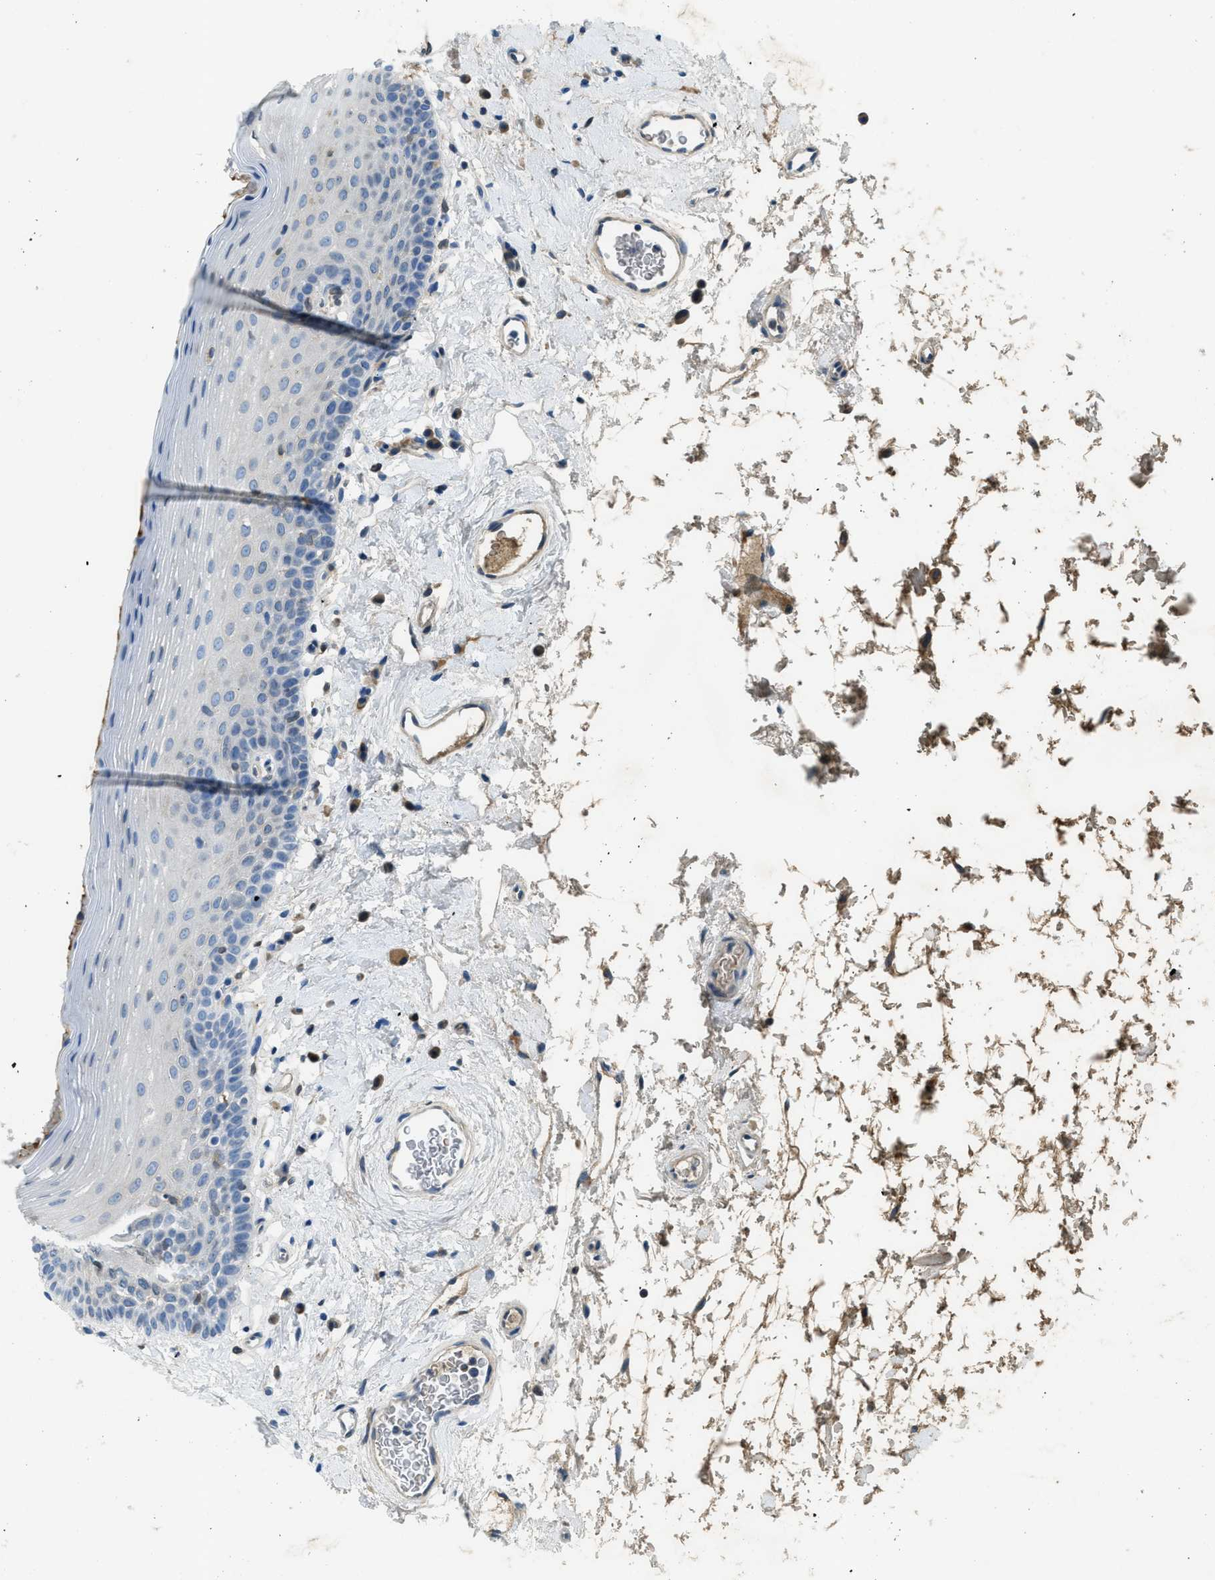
{"staining": {"intensity": "negative", "quantity": "none", "location": "none"}, "tissue": "oral mucosa", "cell_type": "Squamous epithelial cells", "image_type": "normal", "snomed": [{"axis": "morphology", "description": "Normal tissue, NOS"}, {"axis": "topography", "description": "Oral tissue"}], "caption": "An IHC micrograph of benign oral mucosa is shown. There is no staining in squamous epithelial cells of oral mucosa. The staining was performed using DAB to visualize the protein expression in brown, while the nuclei were stained in blue with hematoxylin (Magnification: 20x).", "gene": "MPDU1", "patient": {"sex": "male", "age": 66}}